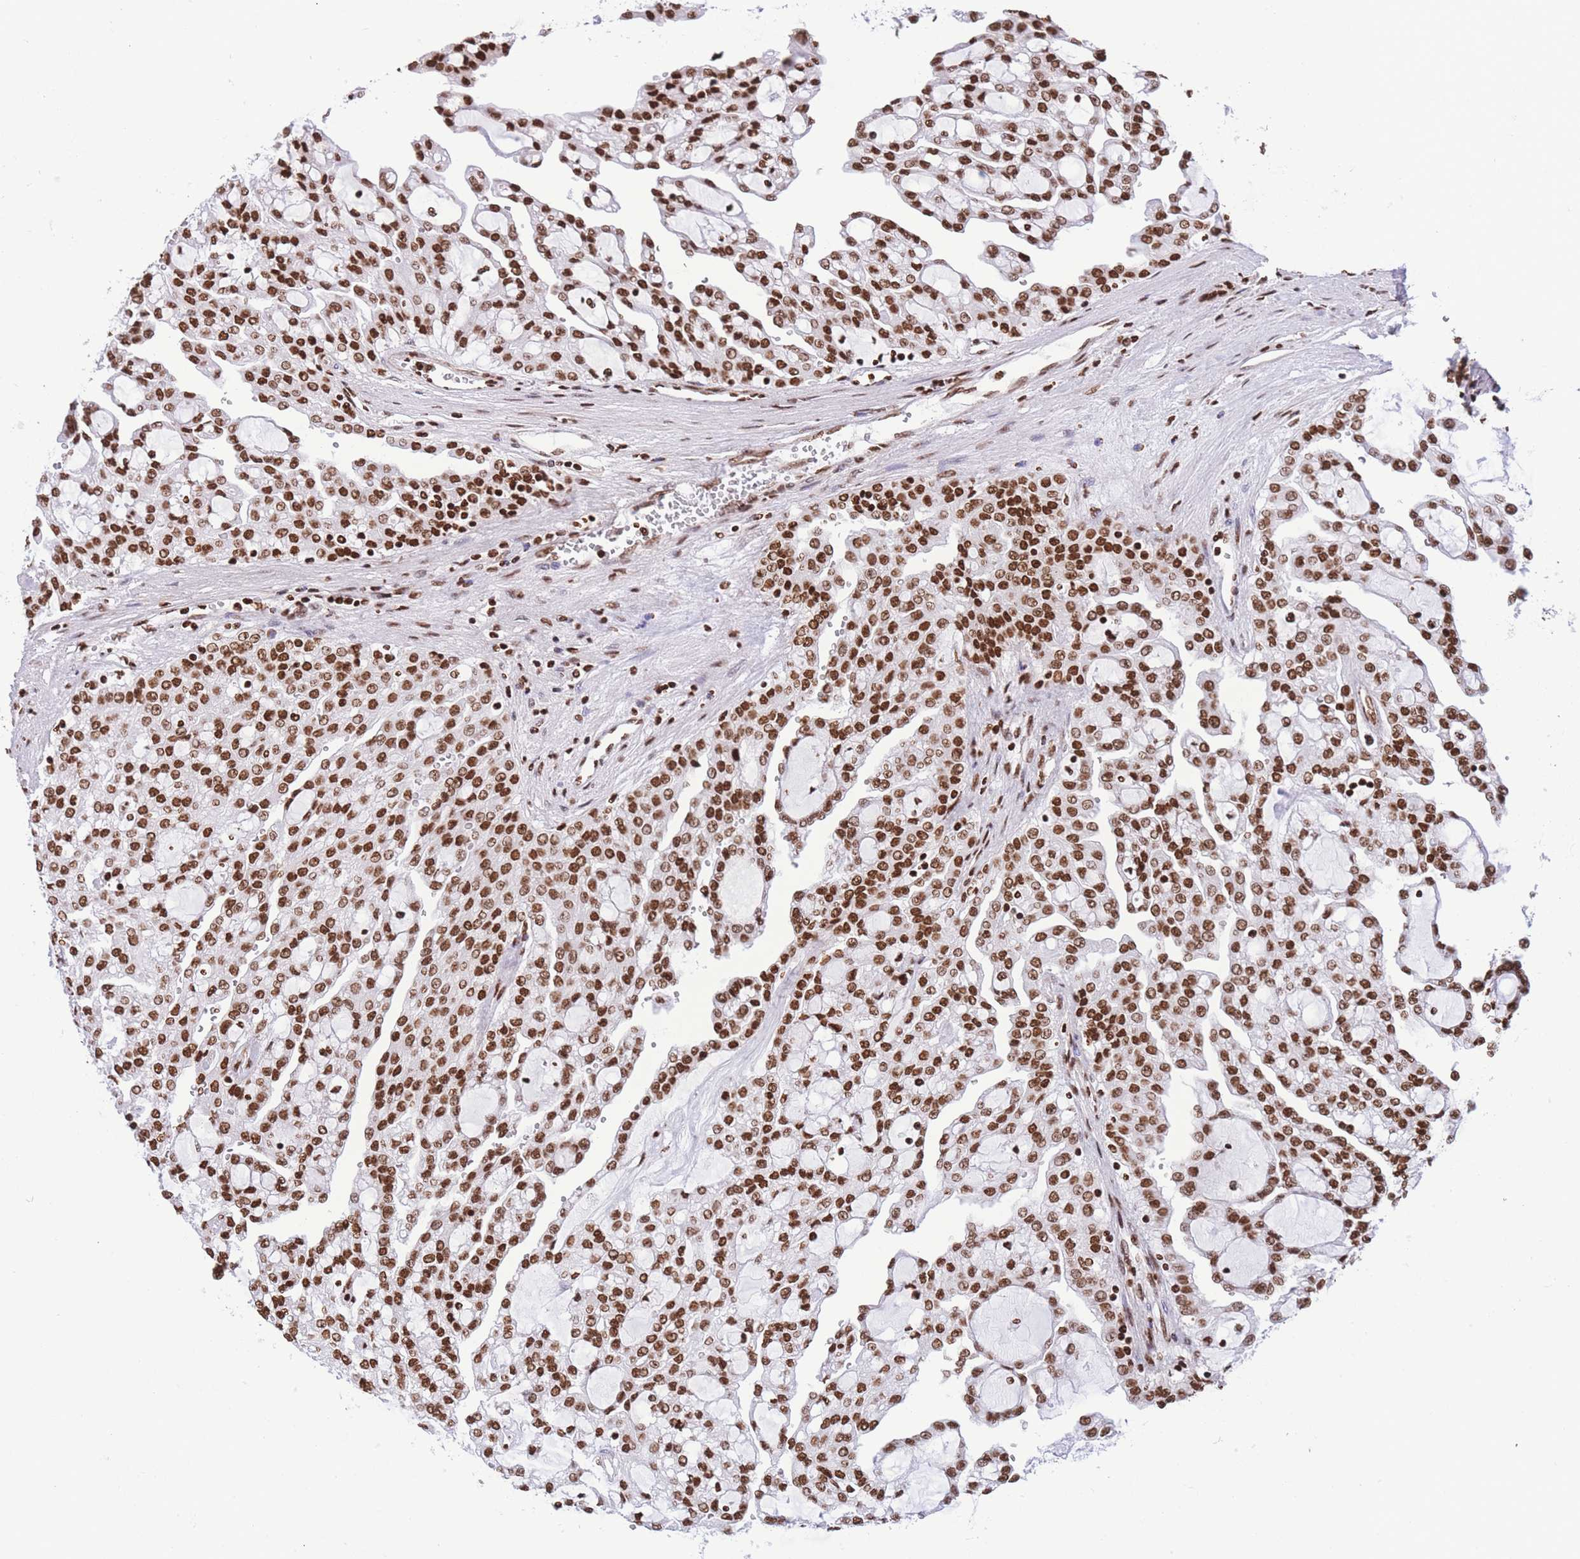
{"staining": {"intensity": "strong", "quantity": ">75%", "location": "nuclear"}, "tissue": "renal cancer", "cell_type": "Tumor cells", "image_type": "cancer", "snomed": [{"axis": "morphology", "description": "Adenocarcinoma, NOS"}, {"axis": "topography", "description": "Kidney"}], "caption": "Strong nuclear protein expression is present in about >75% of tumor cells in renal adenocarcinoma.", "gene": "H2BC11", "patient": {"sex": "male", "age": 63}}